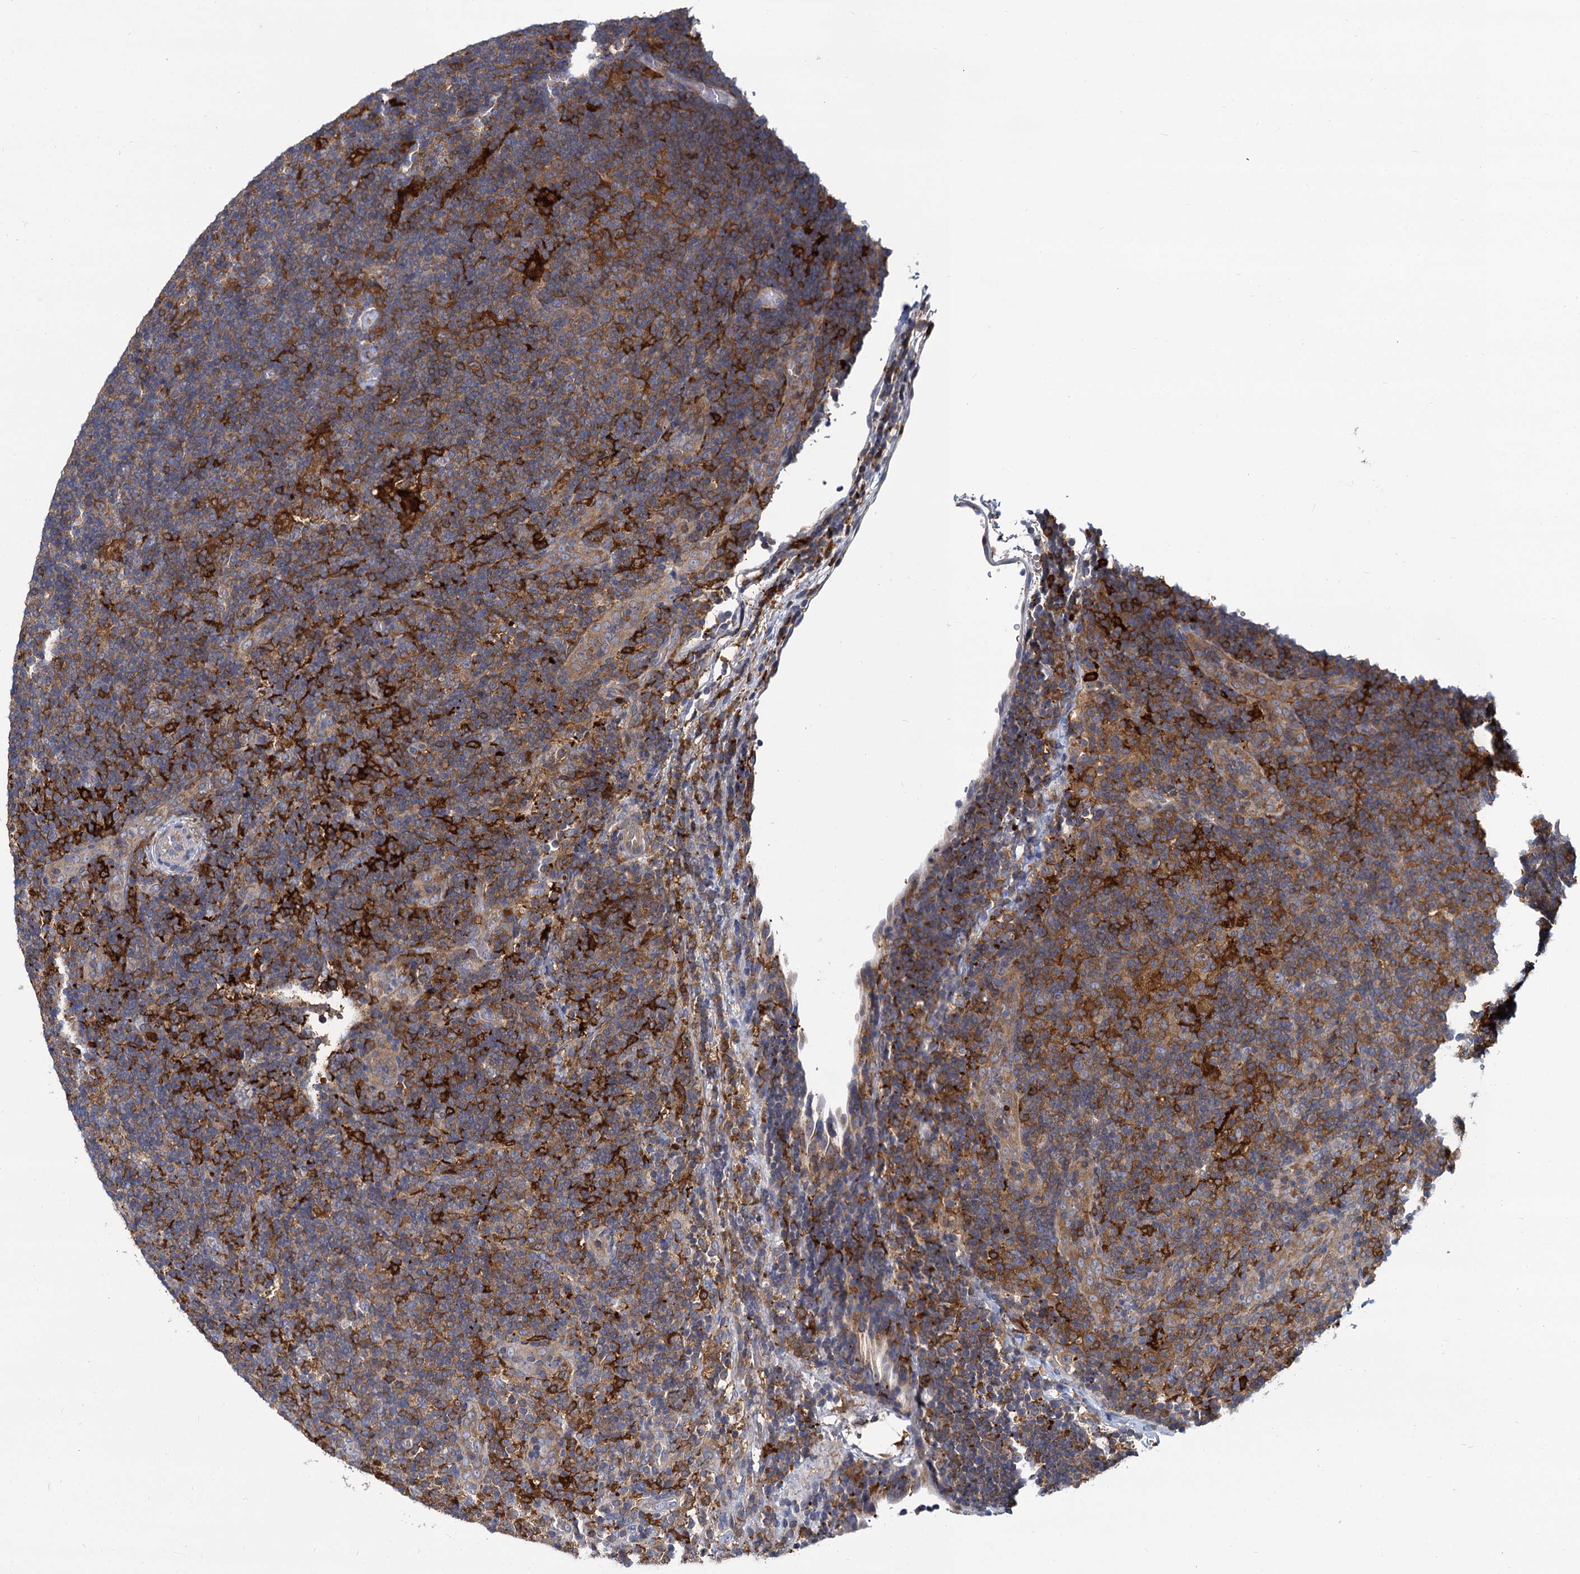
{"staining": {"intensity": "weak", "quantity": ">75%", "location": "cytoplasmic/membranous"}, "tissue": "lymphoma", "cell_type": "Tumor cells", "image_type": "cancer", "snomed": [{"axis": "morphology", "description": "Hodgkin's disease, NOS"}, {"axis": "topography", "description": "Lymph node"}], "caption": "Immunohistochemistry (IHC) photomicrograph of human lymphoma stained for a protein (brown), which exhibits low levels of weak cytoplasmic/membranous expression in approximately >75% of tumor cells.", "gene": "GCLC", "patient": {"sex": "female", "age": 57}}